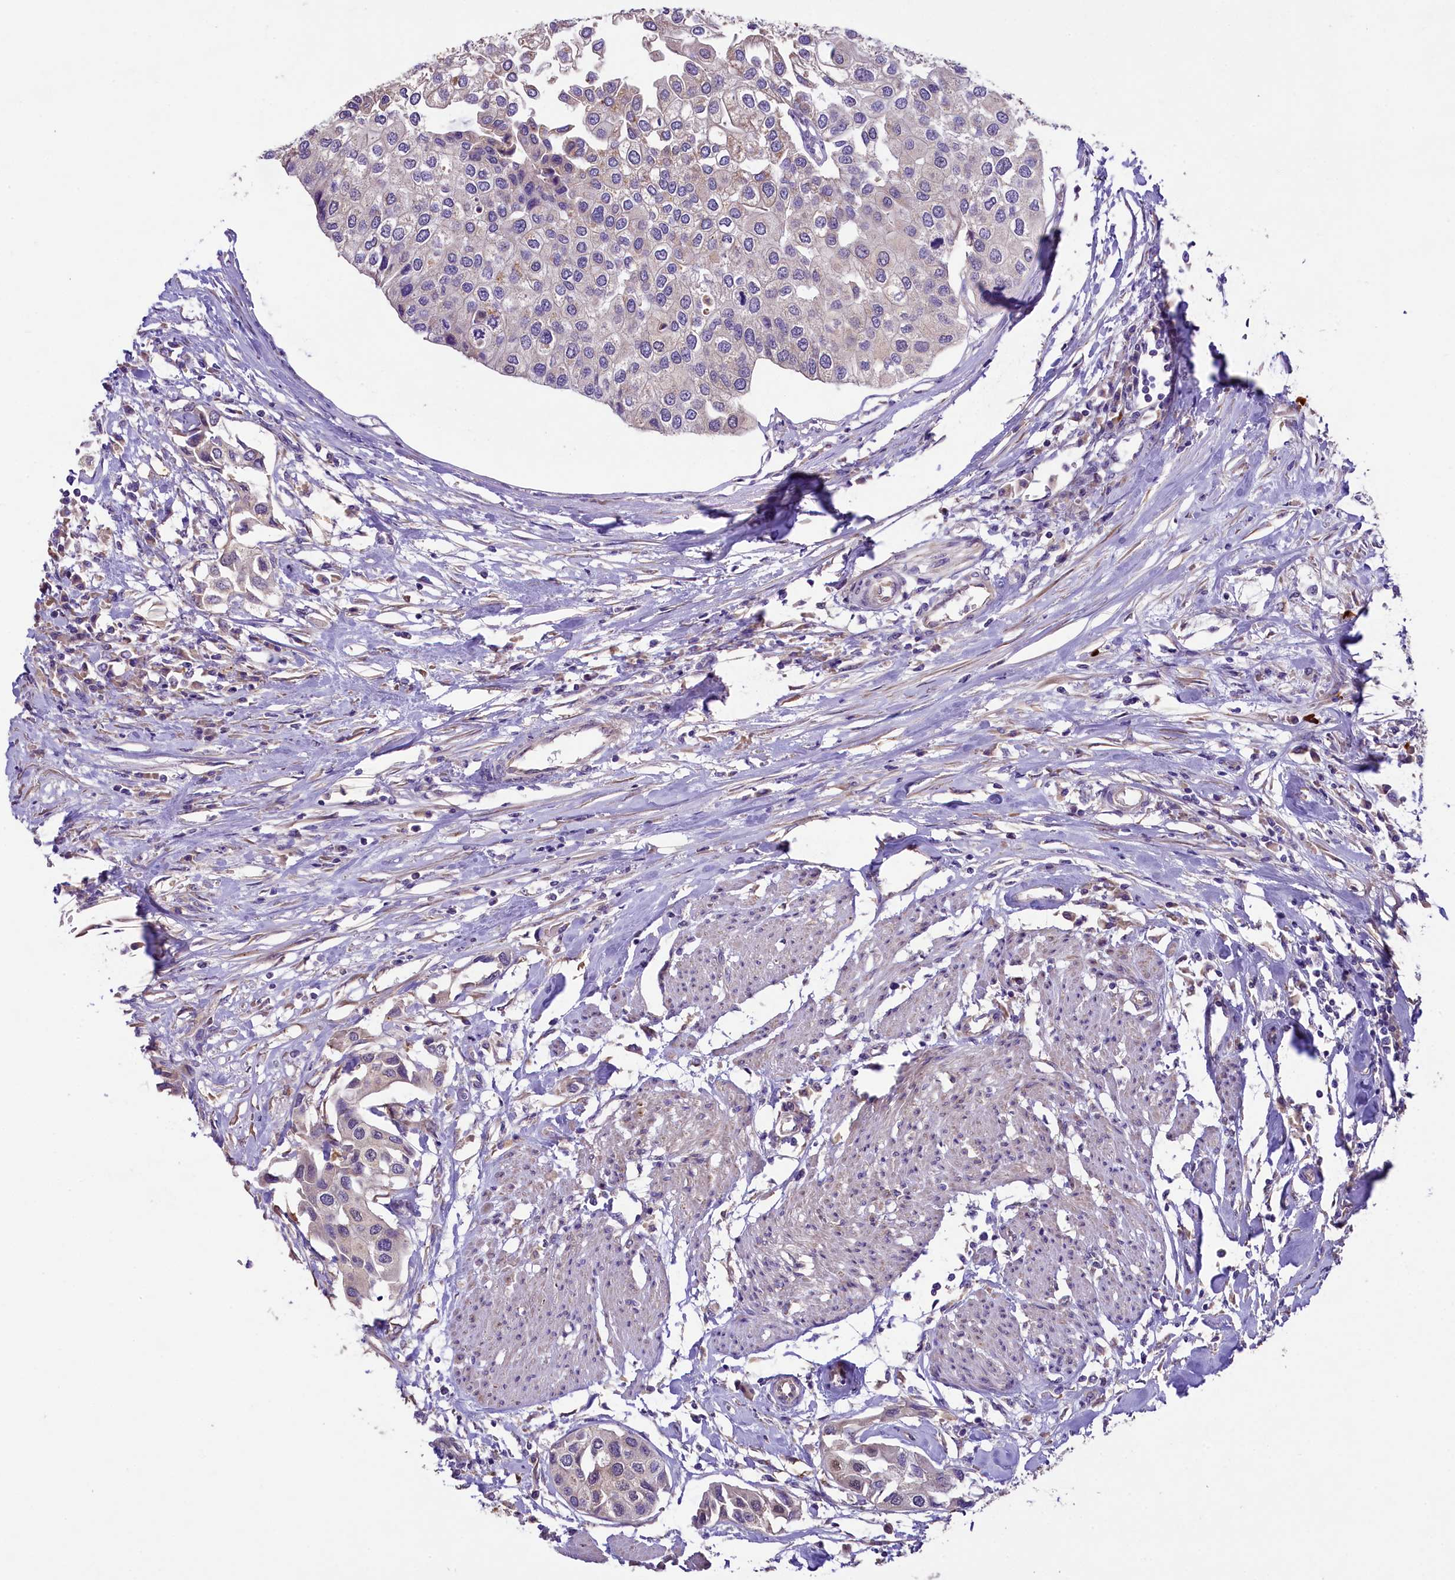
{"staining": {"intensity": "negative", "quantity": "none", "location": "none"}, "tissue": "urothelial cancer", "cell_type": "Tumor cells", "image_type": "cancer", "snomed": [{"axis": "morphology", "description": "Urothelial carcinoma, High grade"}, {"axis": "topography", "description": "Urinary bladder"}], "caption": "Immunohistochemical staining of urothelial cancer exhibits no significant positivity in tumor cells. (Brightfield microscopy of DAB (3,3'-diaminobenzidine) IHC at high magnification).", "gene": "UBXN6", "patient": {"sex": "male", "age": 64}}